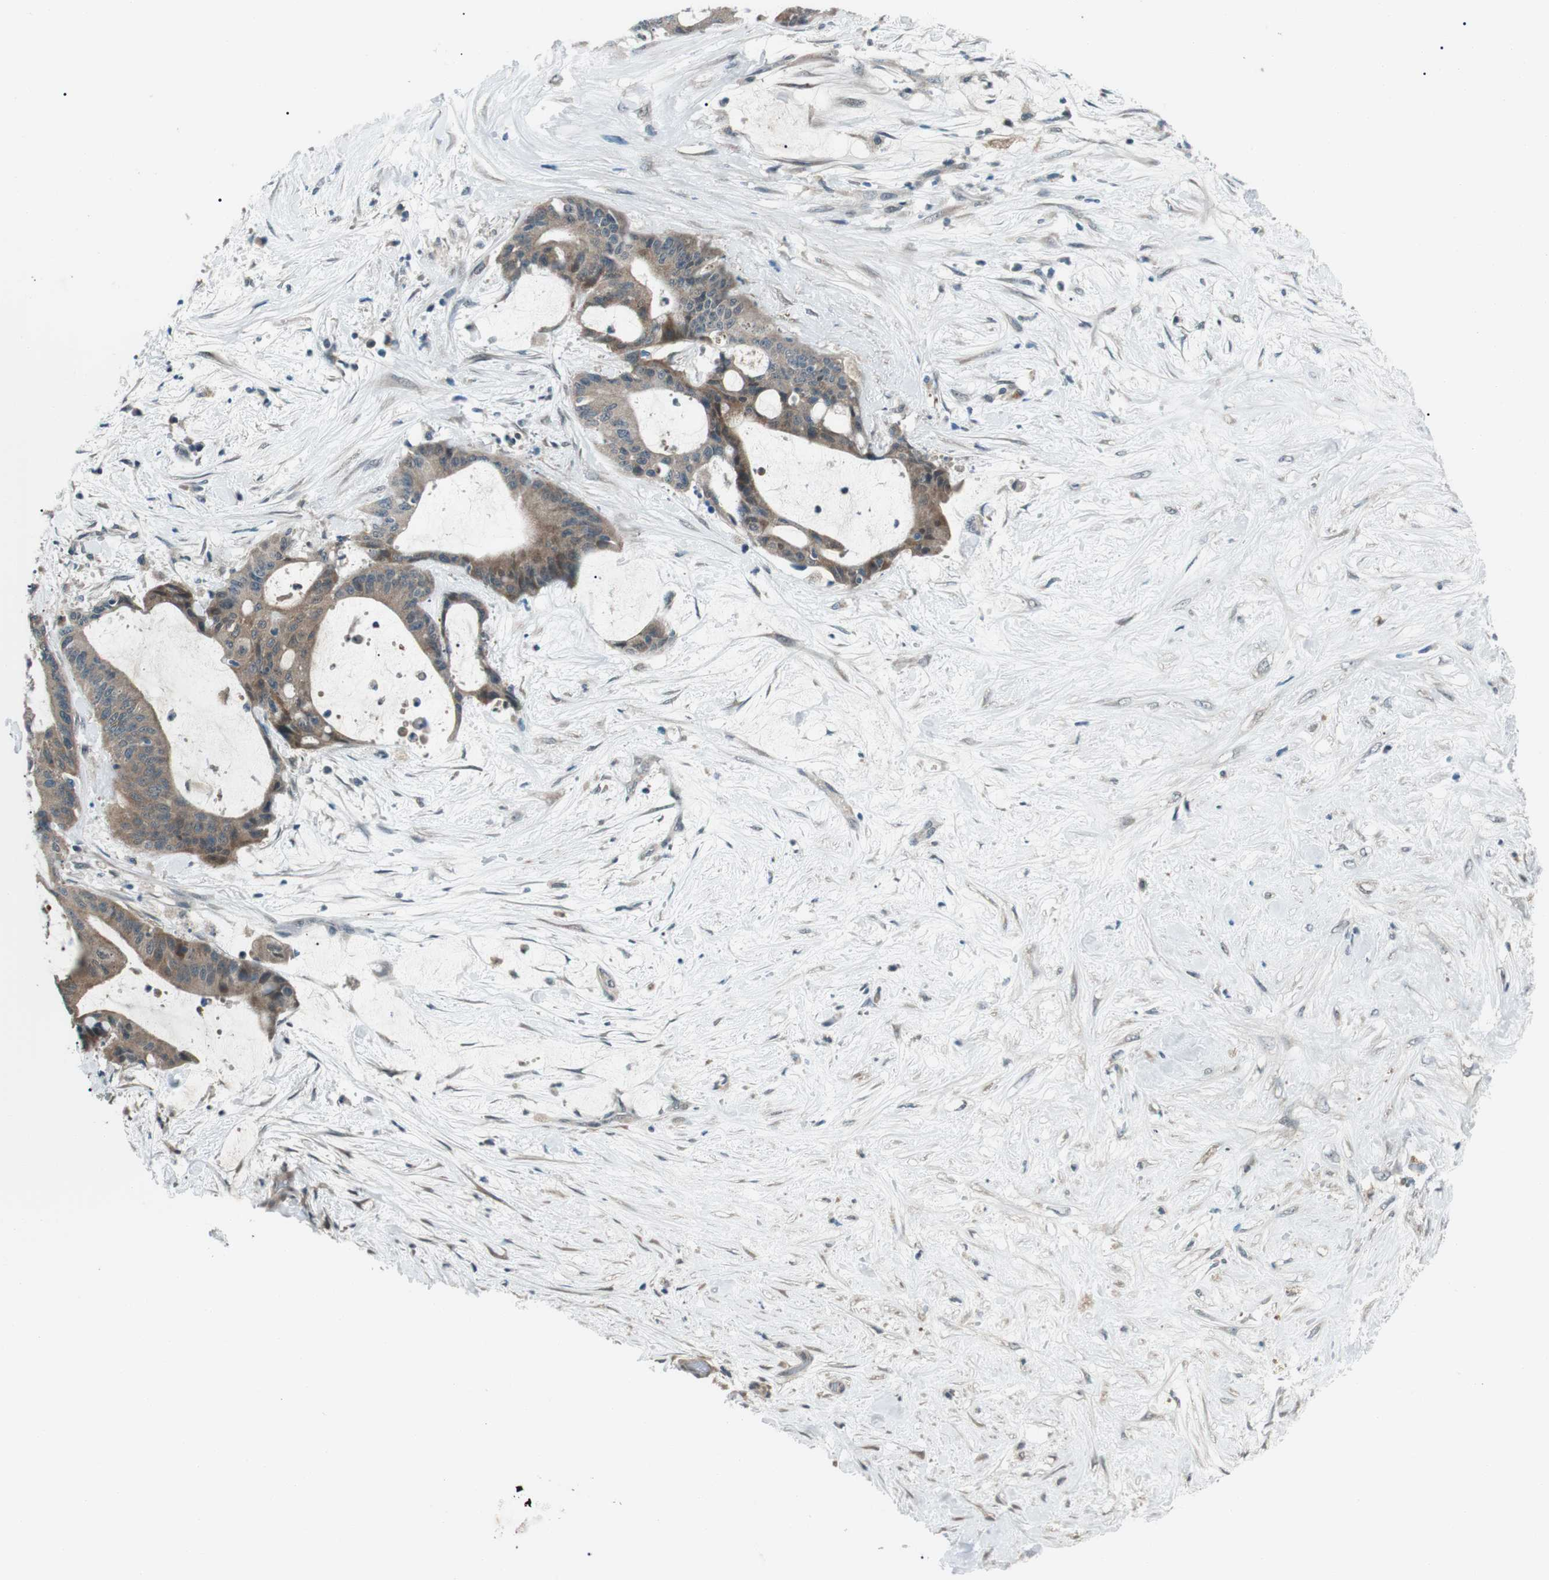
{"staining": {"intensity": "weak", "quantity": ">75%", "location": "cytoplasmic/membranous"}, "tissue": "liver cancer", "cell_type": "Tumor cells", "image_type": "cancer", "snomed": [{"axis": "morphology", "description": "Cholangiocarcinoma"}, {"axis": "topography", "description": "Liver"}], "caption": "High-magnification brightfield microscopy of cholangiocarcinoma (liver) stained with DAB (brown) and counterstained with hematoxylin (blue). tumor cells exhibit weak cytoplasmic/membranous expression is present in approximately>75% of cells.", "gene": "LRIG2", "patient": {"sex": "female", "age": 73}}